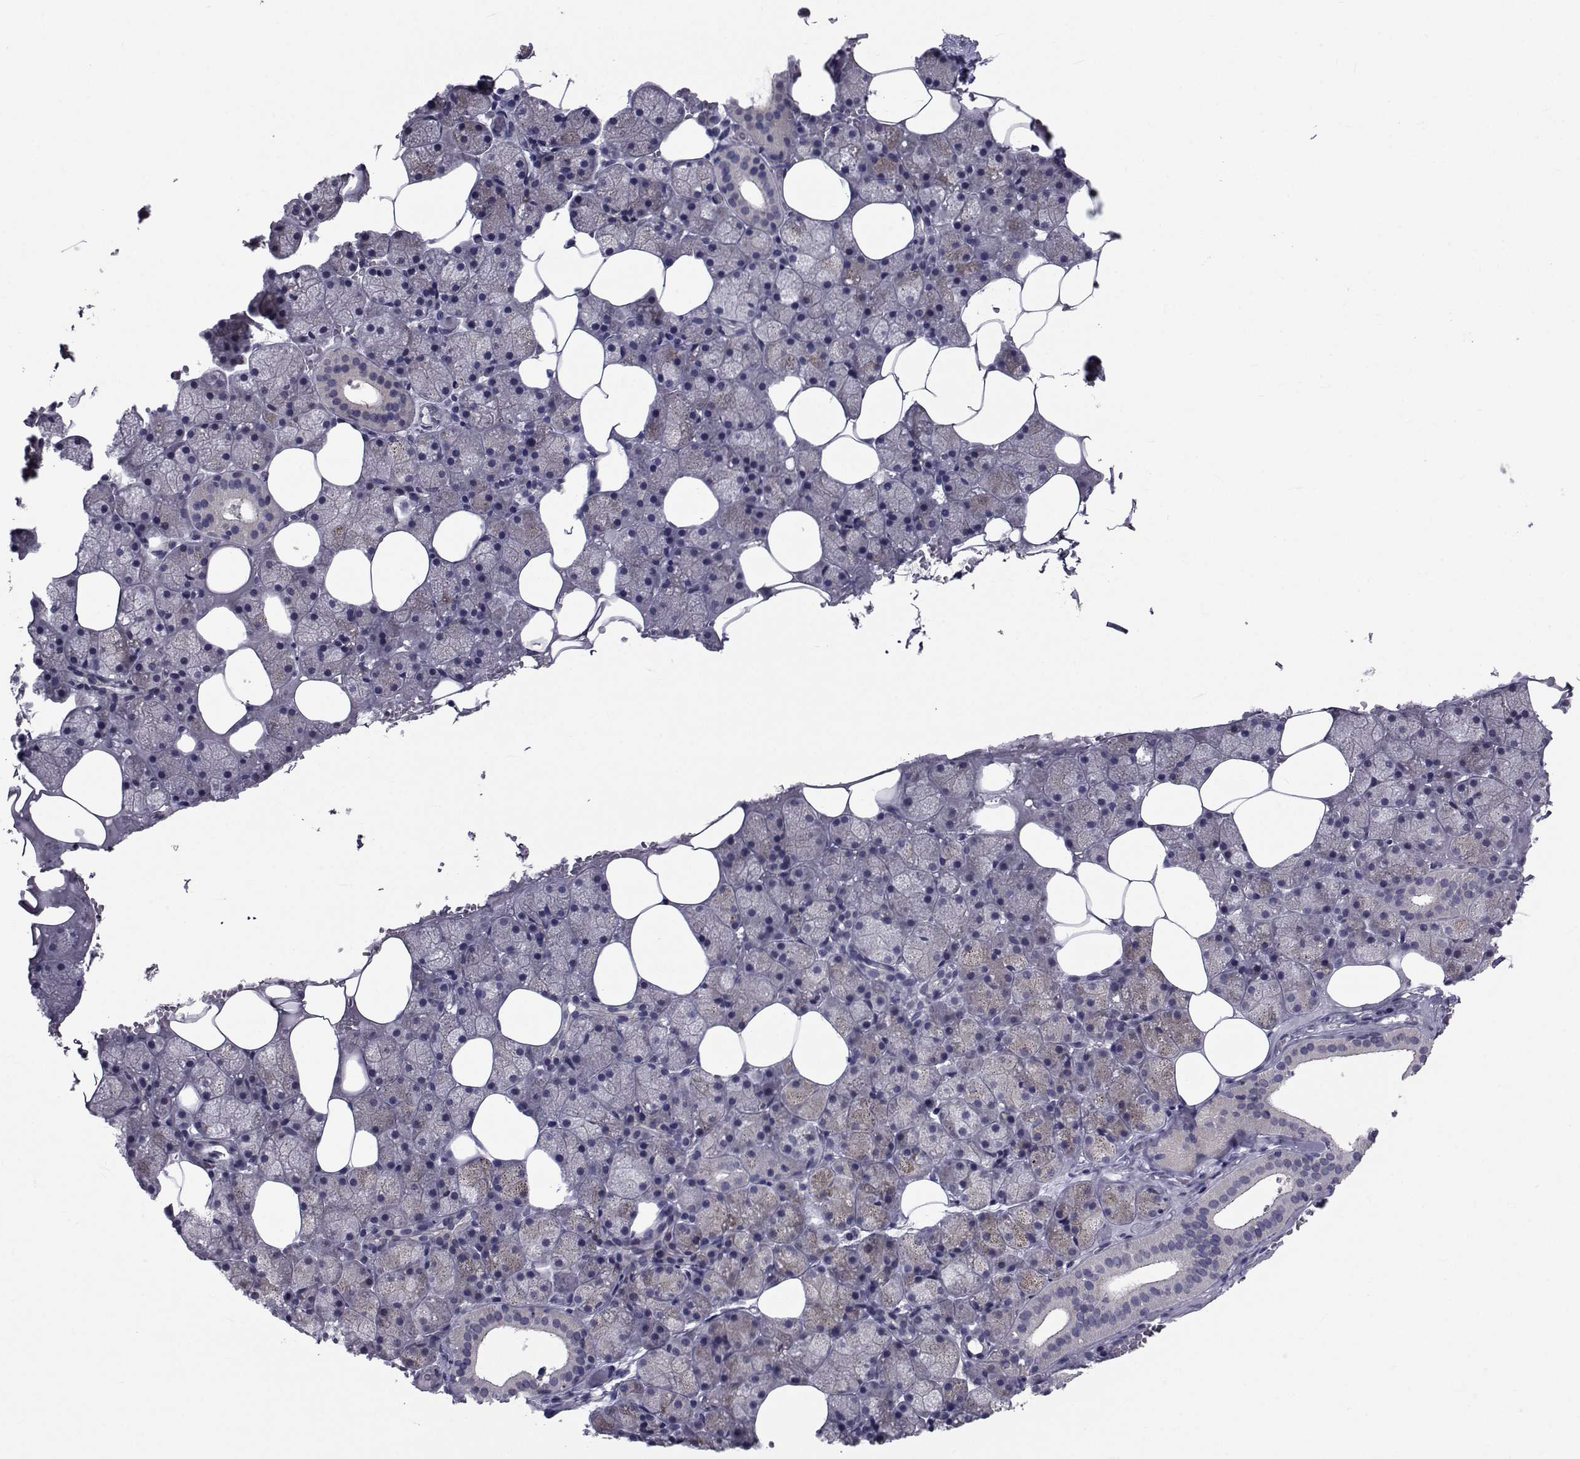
{"staining": {"intensity": "weak", "quantity": "<25%", "location": "cytoplasmic/membranous"}, "tissue": "salivary gland", "cell_type": "Glandular cells", "image_type": "normal", "snomed": [{"axis": "morphology", "description": "Normal tissue, NOS"}, {"axis": "topography", "description": "Salivary gland"}], "caption": "Salivary gland stained for a protein using IHC demonstrates no staining glandular cells.", "gene": "SLC30A10", "patient": {"sex": "male", "age": 38}}